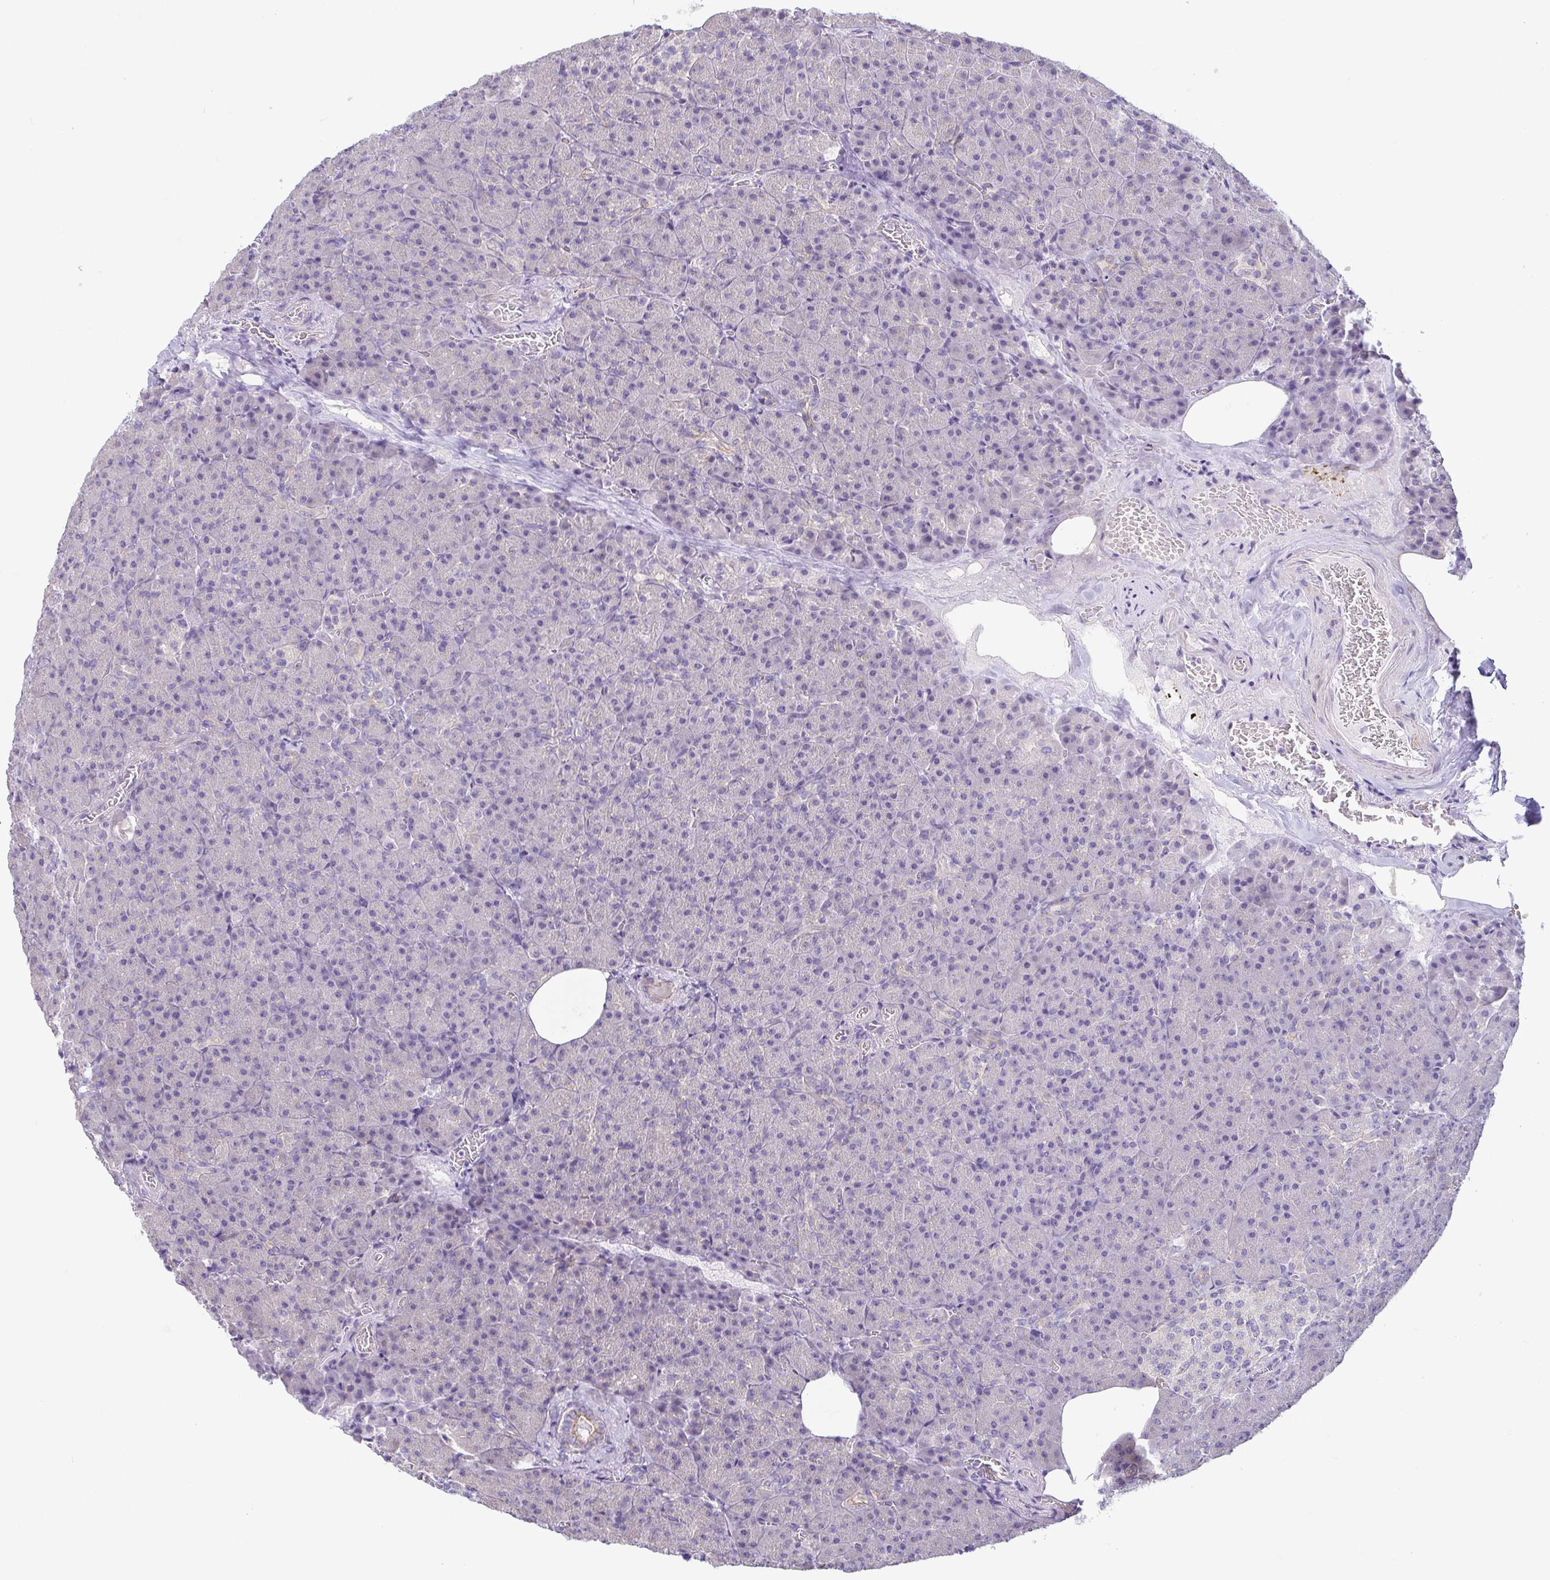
{"staining": {"intensity": "moderate", "quantity": "<25%", "location": "cytoplasmic/membranous"}, "tissue": "pancreas", "cell_type": "Exocrine glandular cells", "image_type": "normal", "snomed": [{"axis": "morphology", "description": "Normal tissue, NOS"}, {"axis": "topography", "description": "Pancreas"}], "caption": "Protein expression by IHC shows moderate cytoplasmic/membranous expression in approximately <25% of exocrine glandular cells in unremarkable pancreas. Immunohistochemistry (ihc) stains the protein of interest in brown and the nuclei are stained blue.", "gene": "TNNI2", "patient": {"sex": "female", "age": 74}}